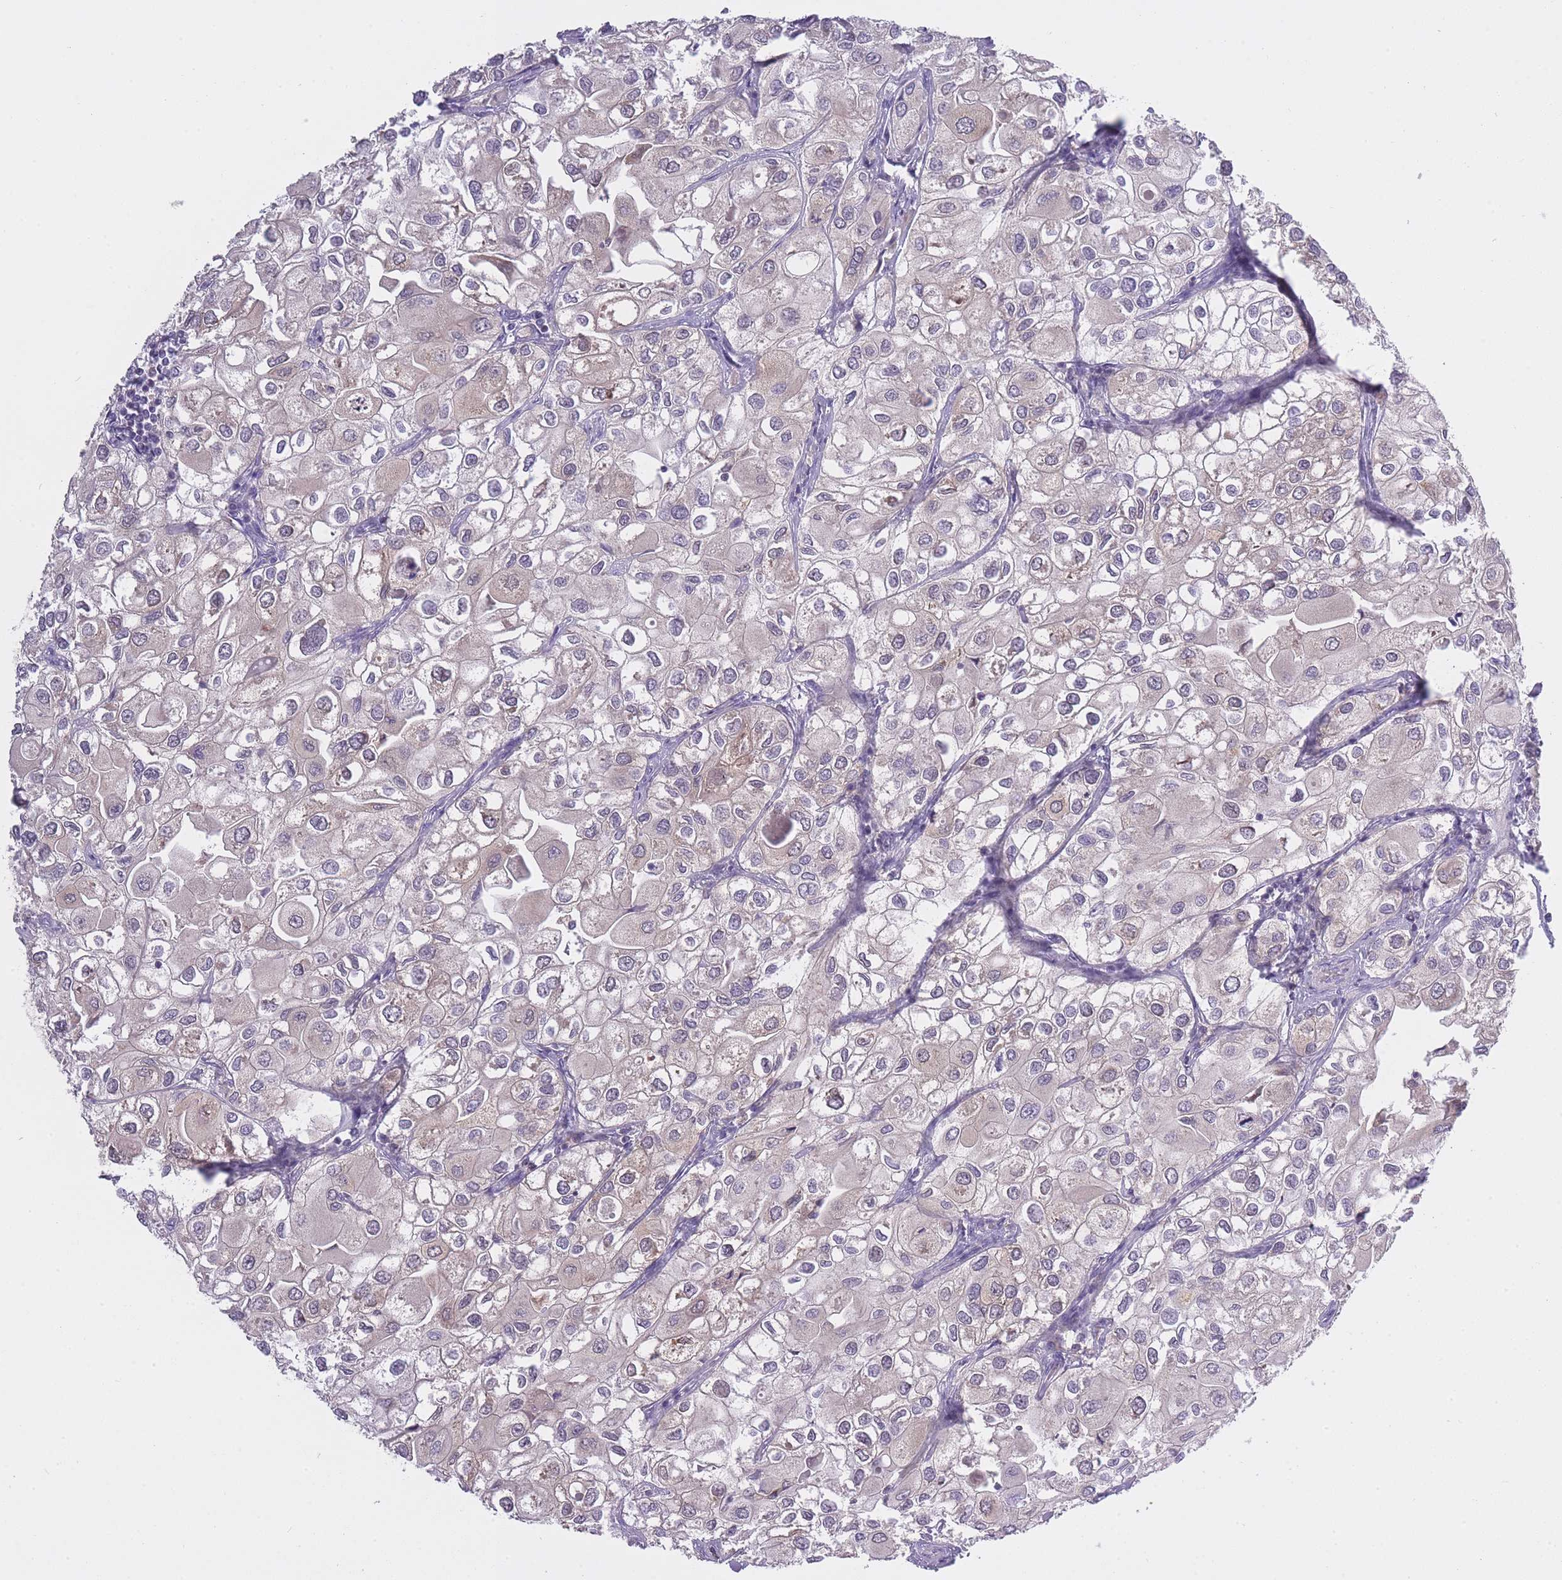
{"staining": {"intensity": "moderate", "quantity": "<25%", "location": "cytoplasmic/membranous,nuclear"}, "tissue": "urothelial cancer", "cell_type": "Tumor cells", "image_type": "cancer", "snomed": [{"axis": "morphology", "description": "Urothelial carcinoma, High grade"}, {"axis": "topography", "description": "Urinary bladder"}], "caption": "A micrograph showing moderate cytoplasmic/membranous and nuclear positivity in about <25% of tumor cells in urothelial cancer, as visualized by brown immunohistochemical staining.", "gene": "CXorf38", "patient": {"sex": "male", "age": 64}}